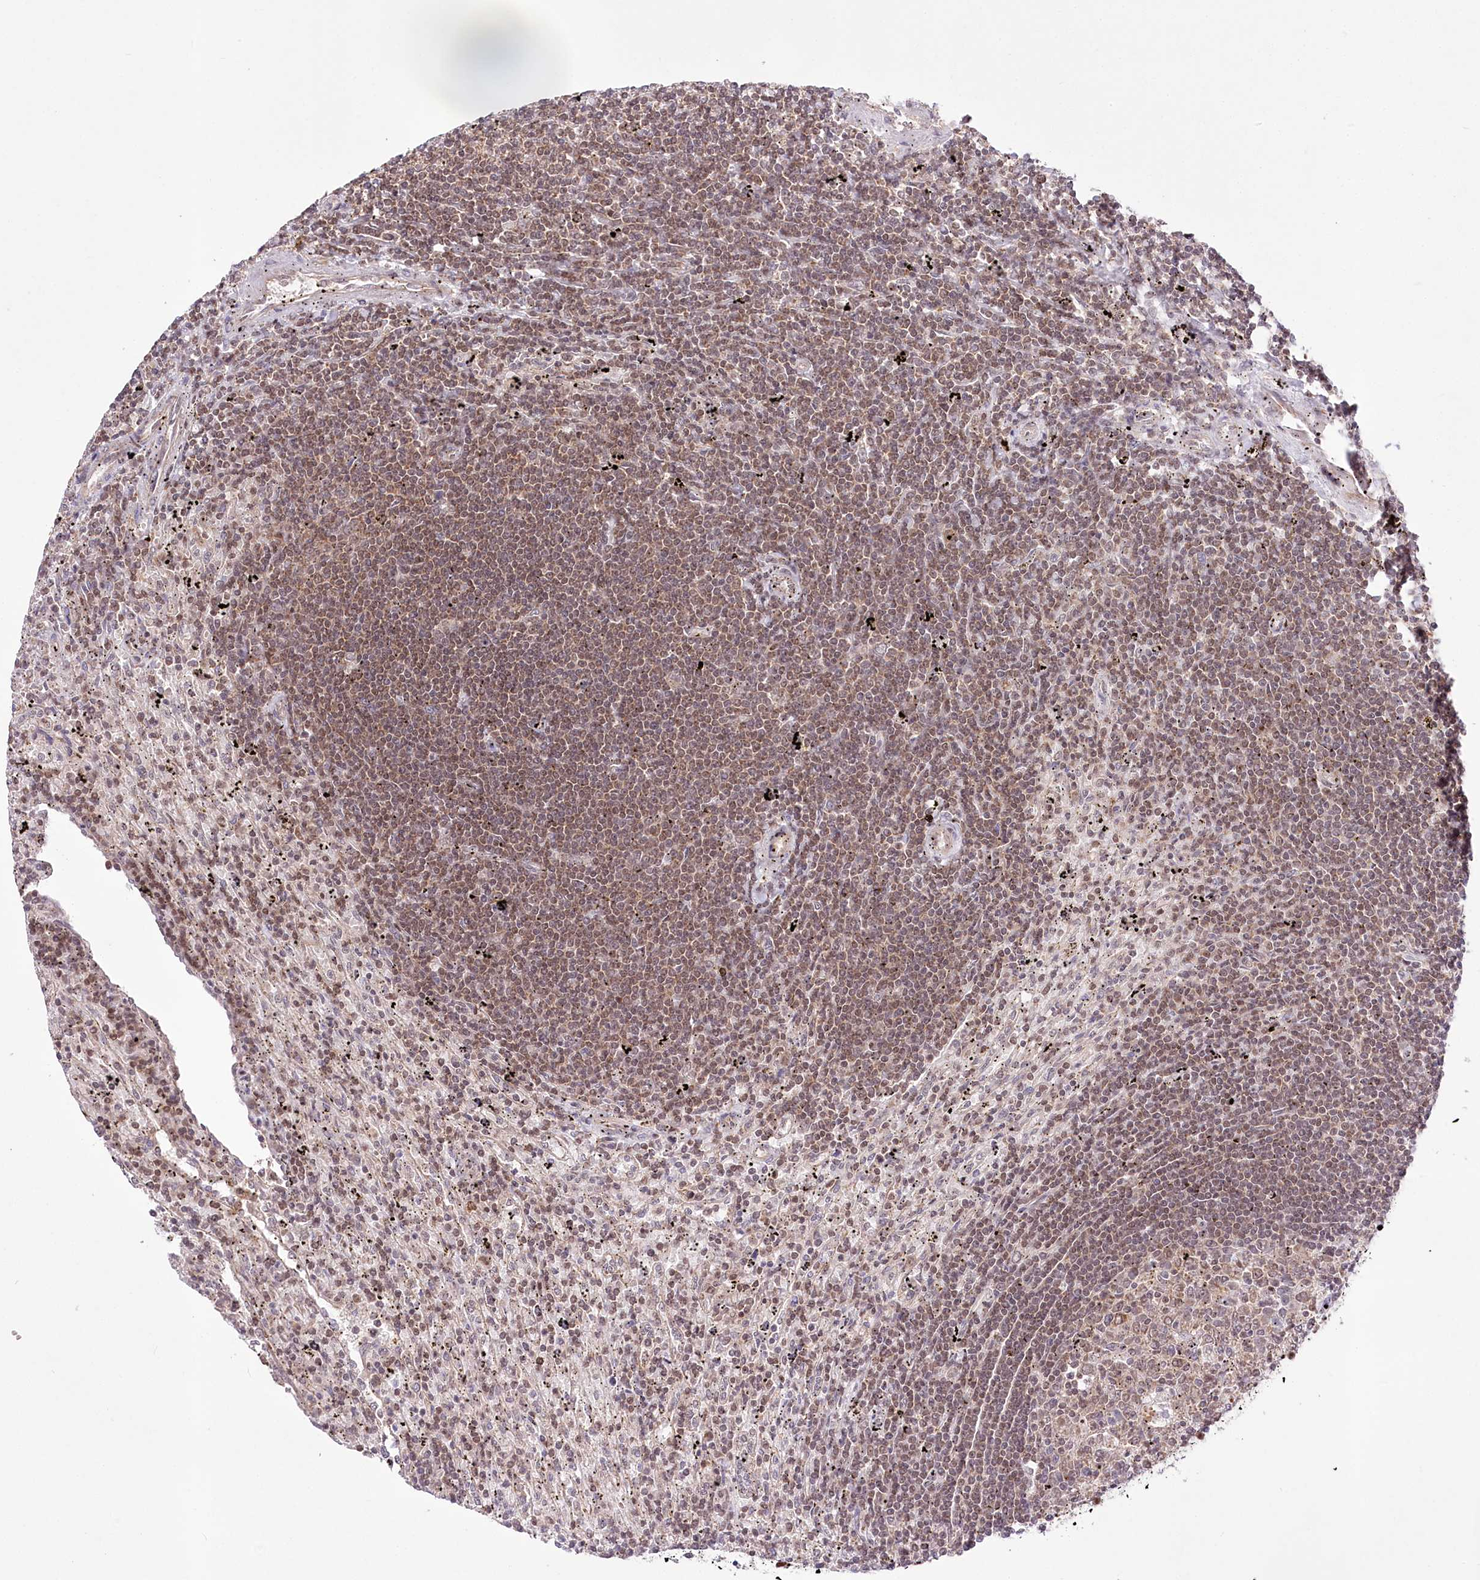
{"staining": {"intensity": "moderate", "quantity": ">75%", "location": "nuclear"}, "tissue": "lymphoma", "cell_type": "Tumor cells", "image_type": "cancer", "snomed": [{"axis": "morphology", "description": "Malignant lymphoma, non-Hodgkin's type, Low grade"}, {"axis": "topography", "description": "Spleen"}], "caption": "Moderate nuclear protein staining is present in about >75% of tumor cells in malignant lymphoma, non-Hodgkin's type (low-grade). (IHC, brightfield microscopy, high magnification).", "gene": "ZMAT2", "patient": {"sex": "male", "age": 76}}